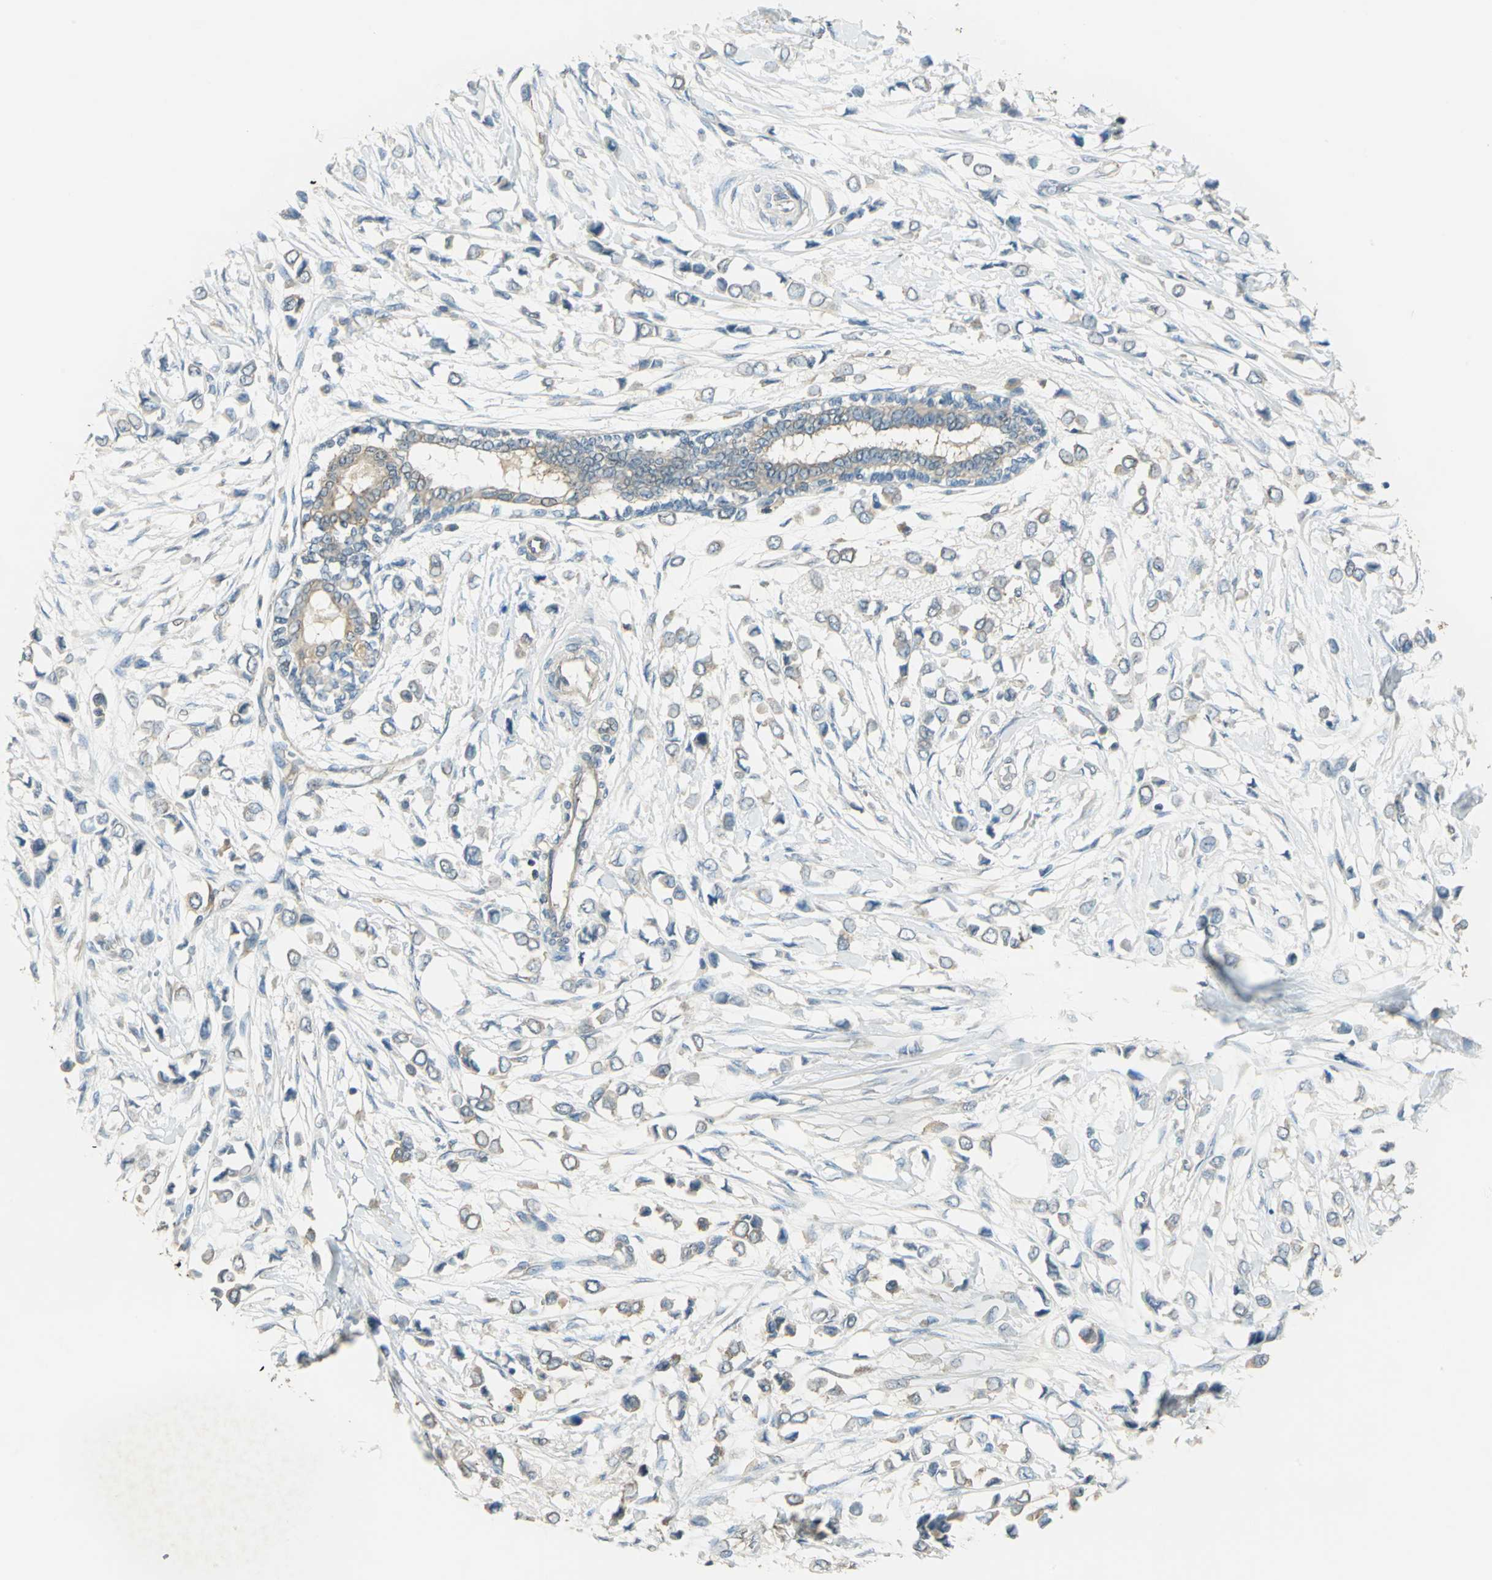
{"staining": {"intensity": "moderate", "quantity": "<25%", "location": "cytoplasmic/membranous"}, "tissue": "breast cancer", "cell_type": "Tumor cells", "image_type": "cancer", "snomed": [{"axis": "morphology", "description": "Lobular carcinoma"}, {"axis": "topography", "description": "Breast"}], "caption": "Breast cancer stained with a brown dye exhibits moderate cytoplasmic/membranous positive expression in approximately <25% of tumor cells.", "gene": "SHC2", "patient": {"sex": "female", "age": 51}}